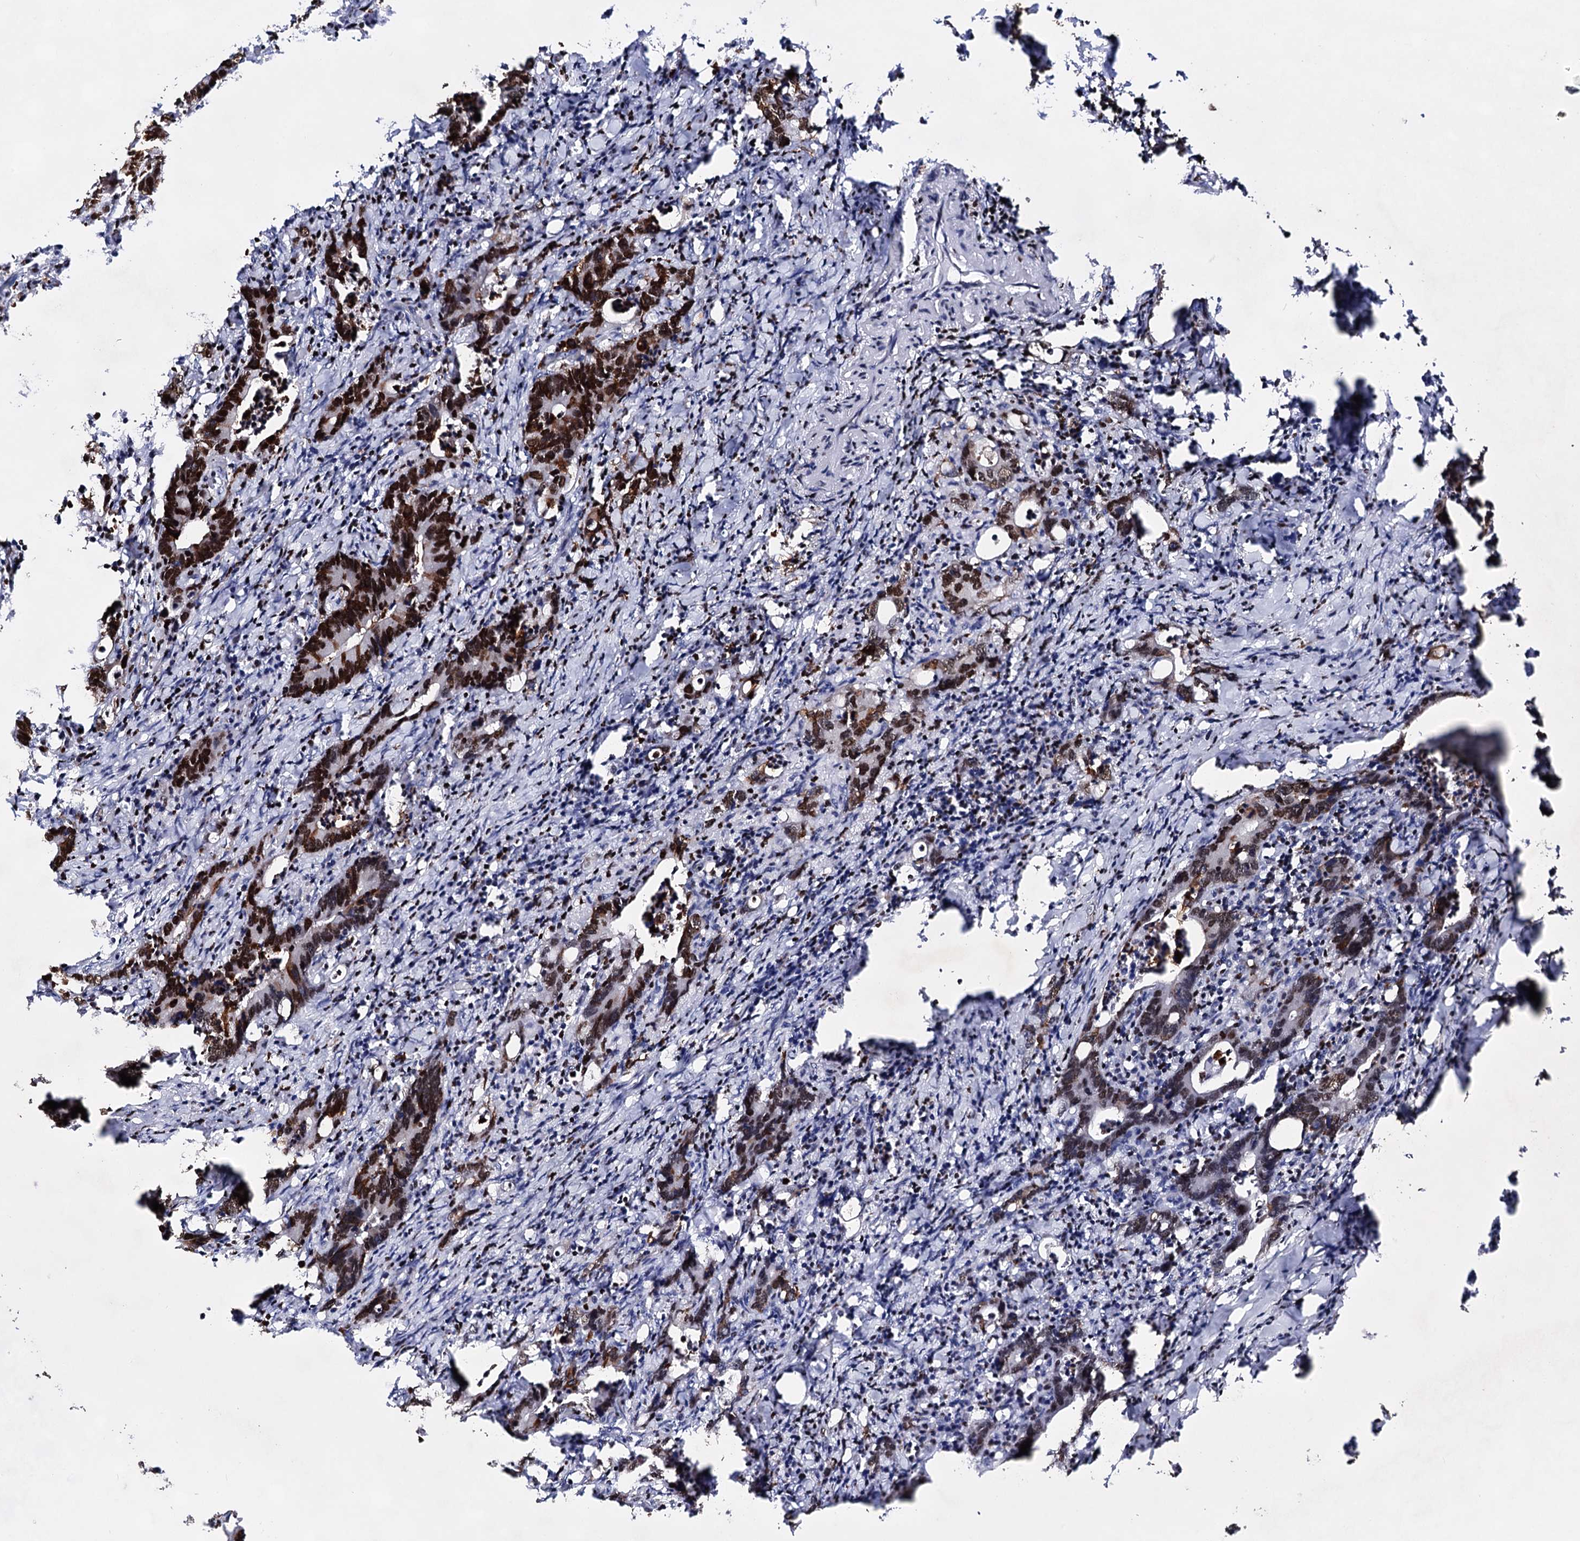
{"staining": {"intensity": "strong", "quantity": "25%-75%", "location": "nuclear"}, "tissue": "colorectal cancer", "cell_type": "Tumor cells", "image_type": "cancer", "snomed": [{"axis": "morphology", "description": "Adenocarcinoma, NOS"}, {"axis": "topography", "description": "Colon"}], "caption": "Immunohistochemistry (IHC) staining of adenocarcinoma (colorectal), which exhibits high levels of strong nuclear staining in about 25%-75% of tumor cells indicating strong nuclear protein staining. The staining was performed using DAB (3,3'-diaminobenzidine) (brown) for protein detection and nuclei were counterstained in hematoxylin (blue).", "gene": "HMGB2", "patient": {"sex": "female", "age": 75}}